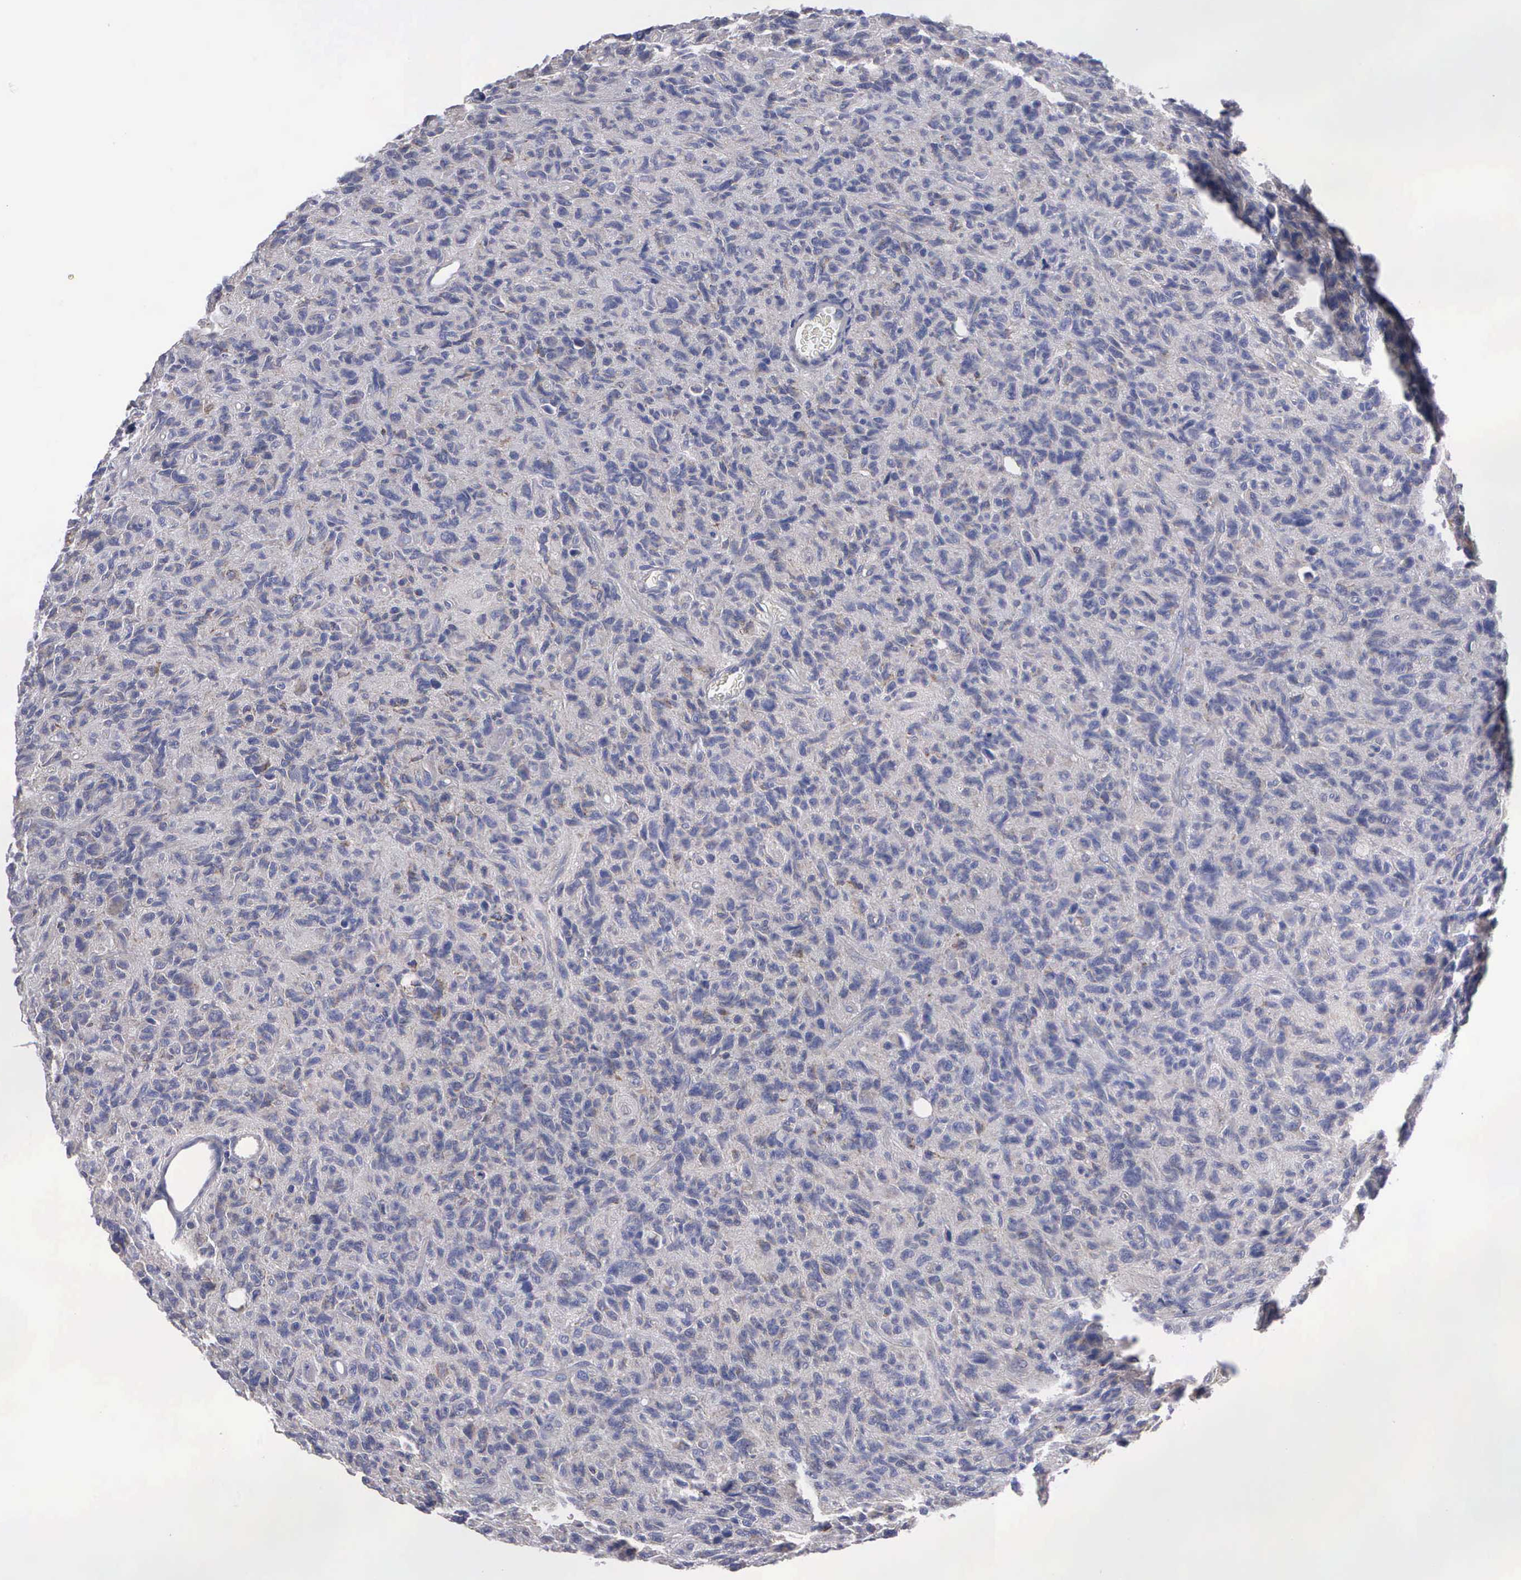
{"staining": {"intensity": "negative", "quantity": "none", "location": "none"}, "tissue": "glioma", "cell_type": "Tumor cells", "image_type": "cancer", "snomed": [{"axis": "morphology", "description": "Glioma, malignant, High grade"}, {"axis": "topography", "description": "Brain"}], "caption": "There is no significant staining in tumor cells of glioma.", "gene": "APOOL", "patient": {"sex": "female", "age": 60}}